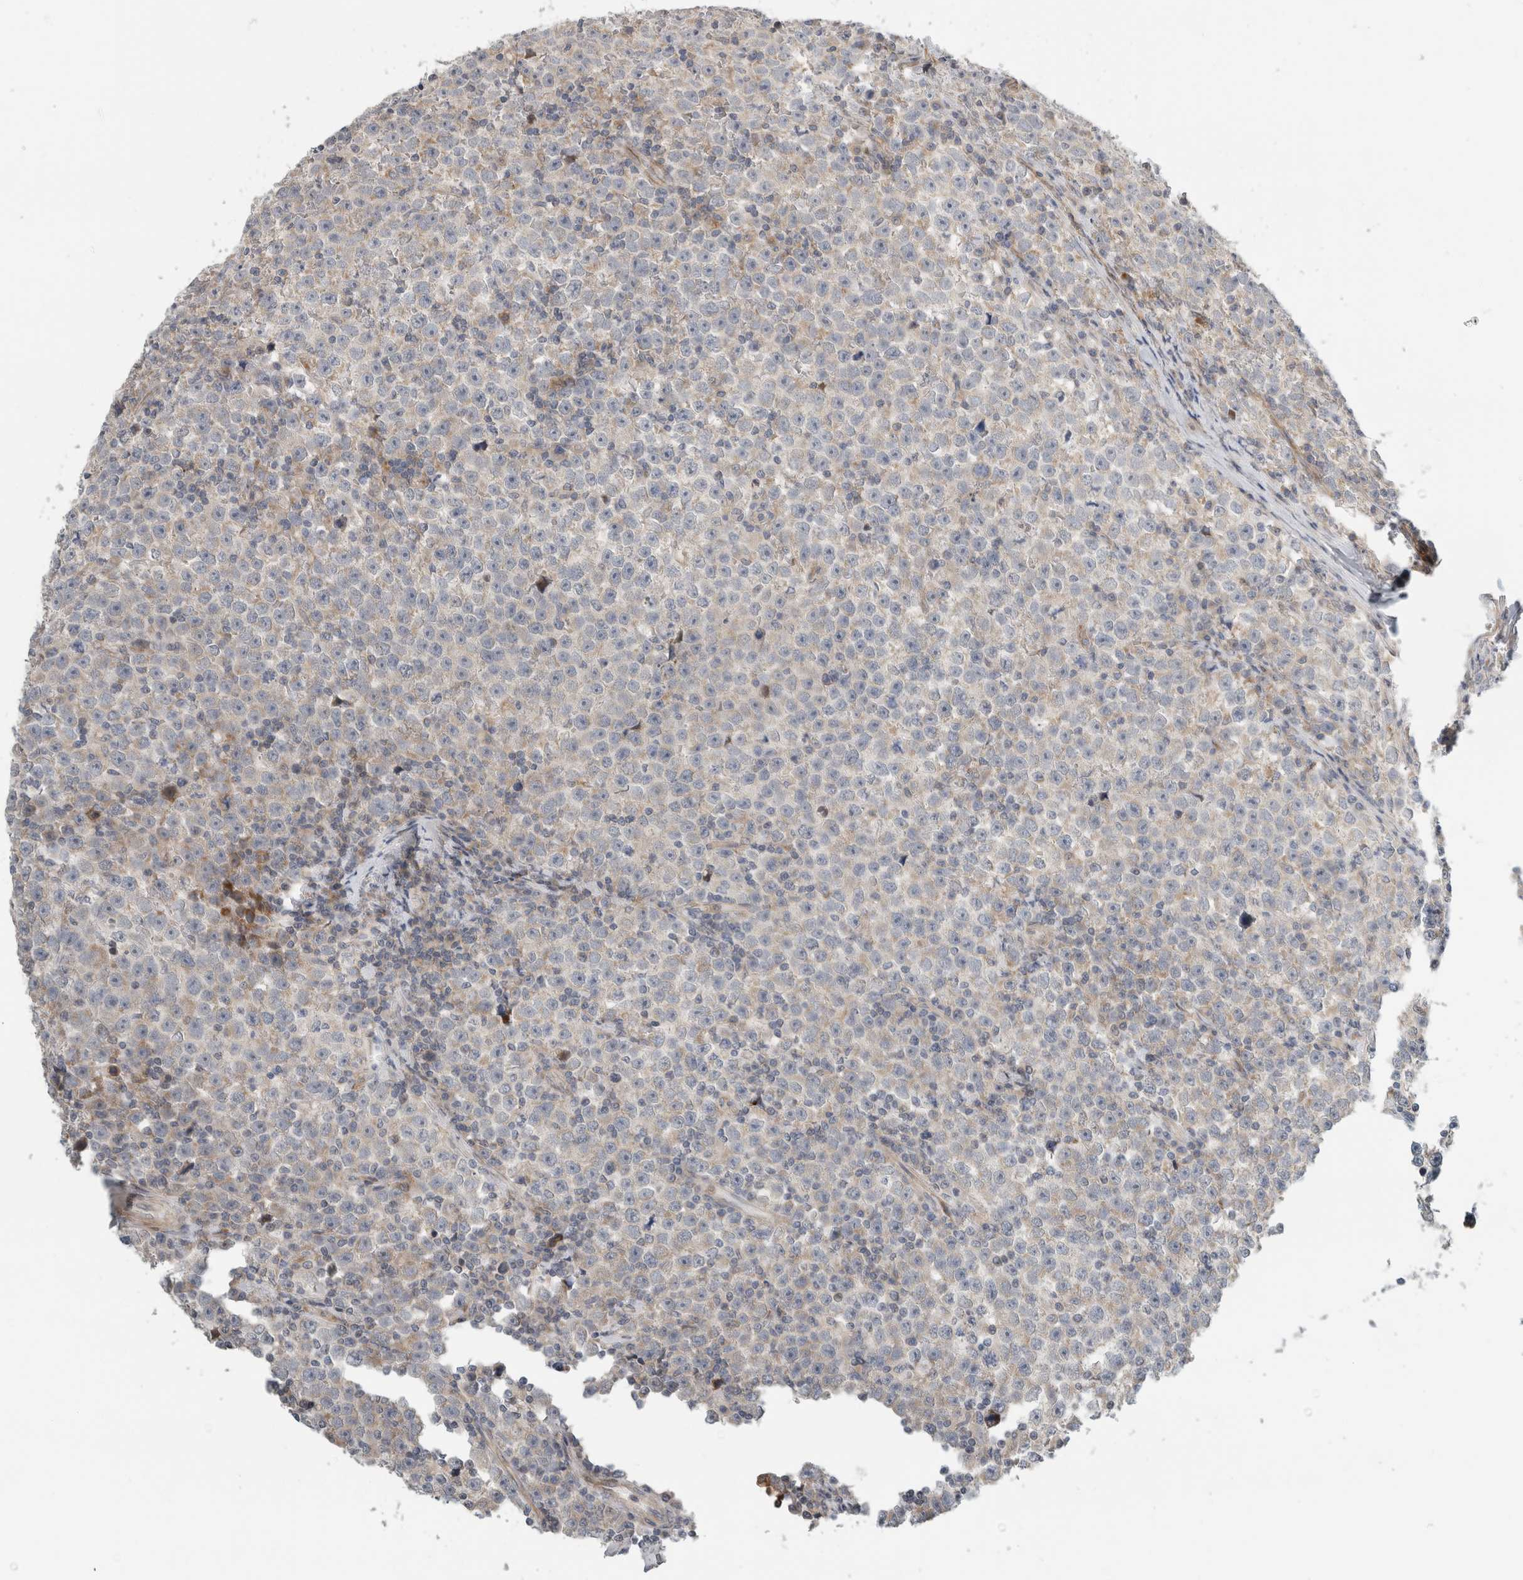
{"staining": {"intensity": "negative", "quantity": "none", "location": "none"}, "tissue": "testis cancer", "cell_type": "Tumor cells", "image_type": "cancer", "snomed": [{"axis": "morphology", "description": "Seminoma, NOS"}, {"axis": "topography", "description": "Testis"}], "caption": "This is a micrograph of immunohistochemistry (IHC) staining of testis seminoma, which shows no positivity in tumor cells. Nuclei are stained in blue.", "gene": "KPNA5", "patient": {"sex": "male", "age": 43}}